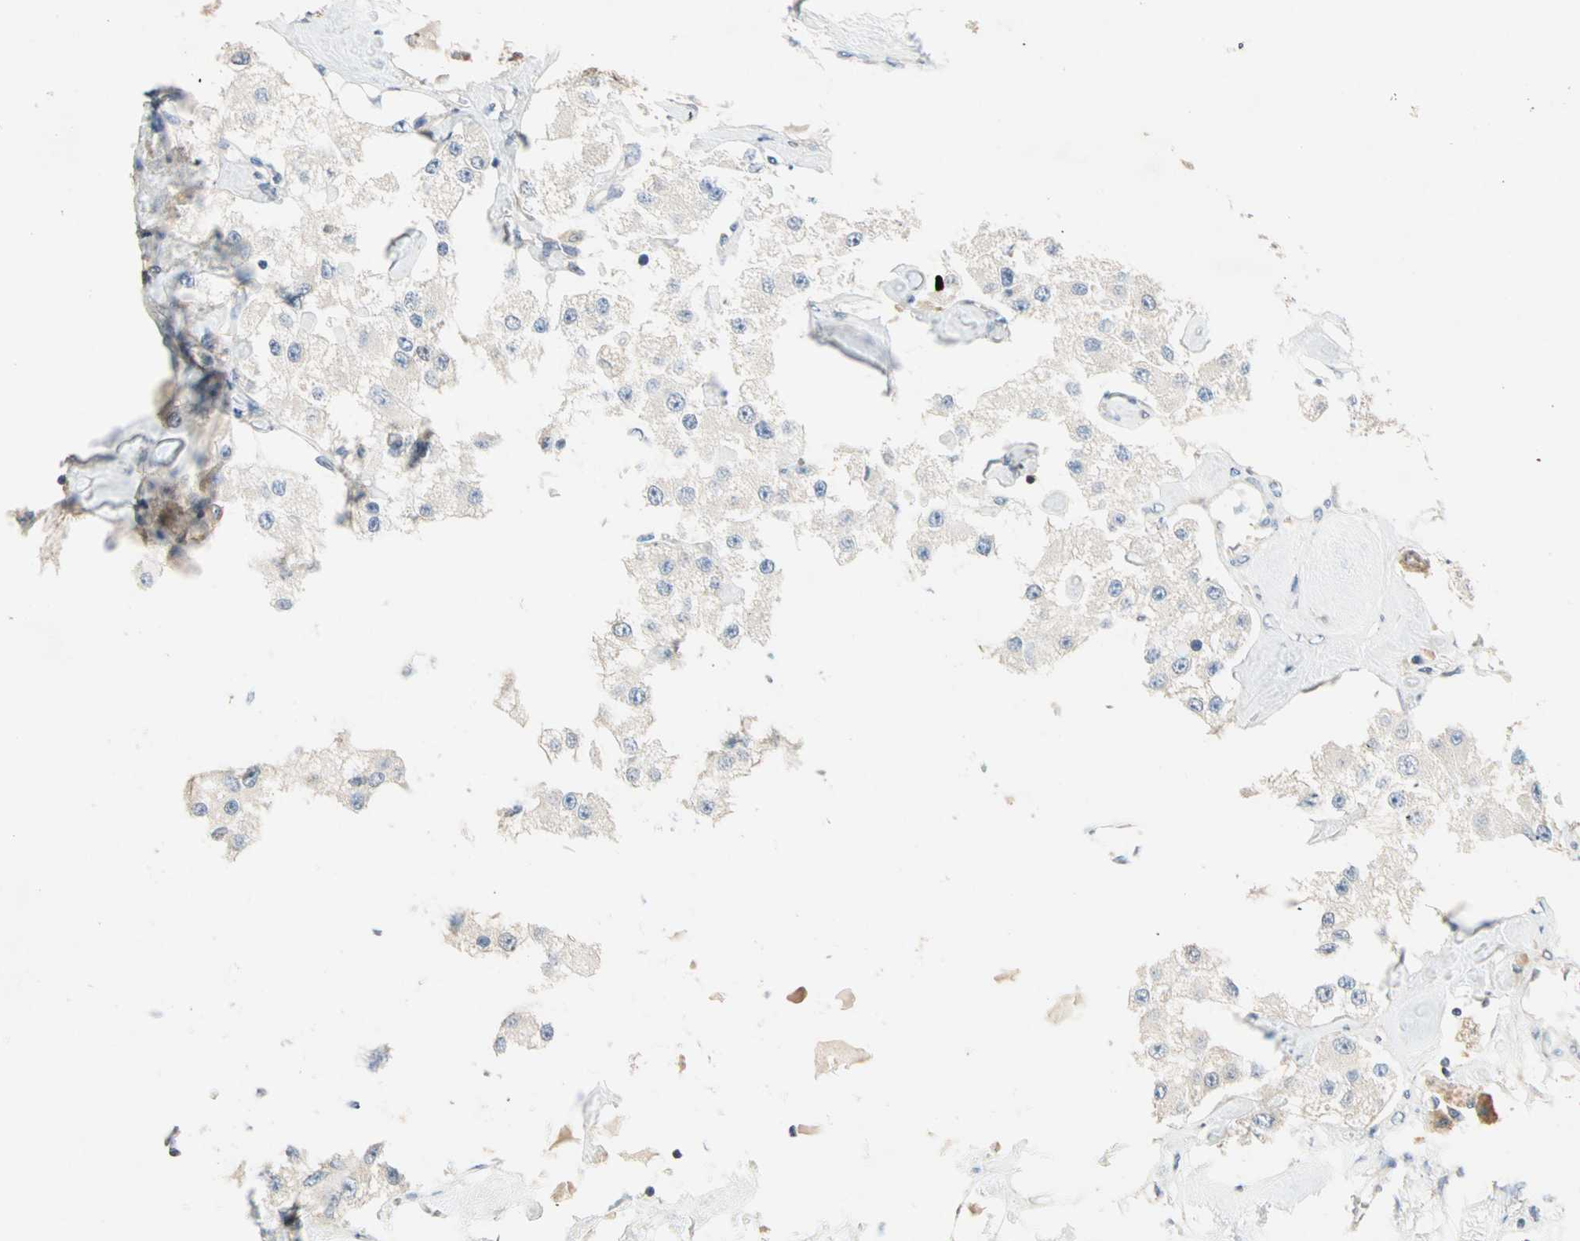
{"staining": {"intensity": "weak", "quantity": "<25%", "location": "cytoplasmic/membranous"}, "tissue": "carcinoid", "cell_type": "Tumor cells", "image_type": "cancer", "snomed": [{"axis": "morphology", "description": "Carcinoid, malignant, NOS"}, {"axis": "topography", "description": "Pancreas"}], "caption": "This is an IHC micrograph of human carcinoid. There is no staining in tumor cells.", "gene": "MPI", "patient": {"sex": "male", "age": 41}}